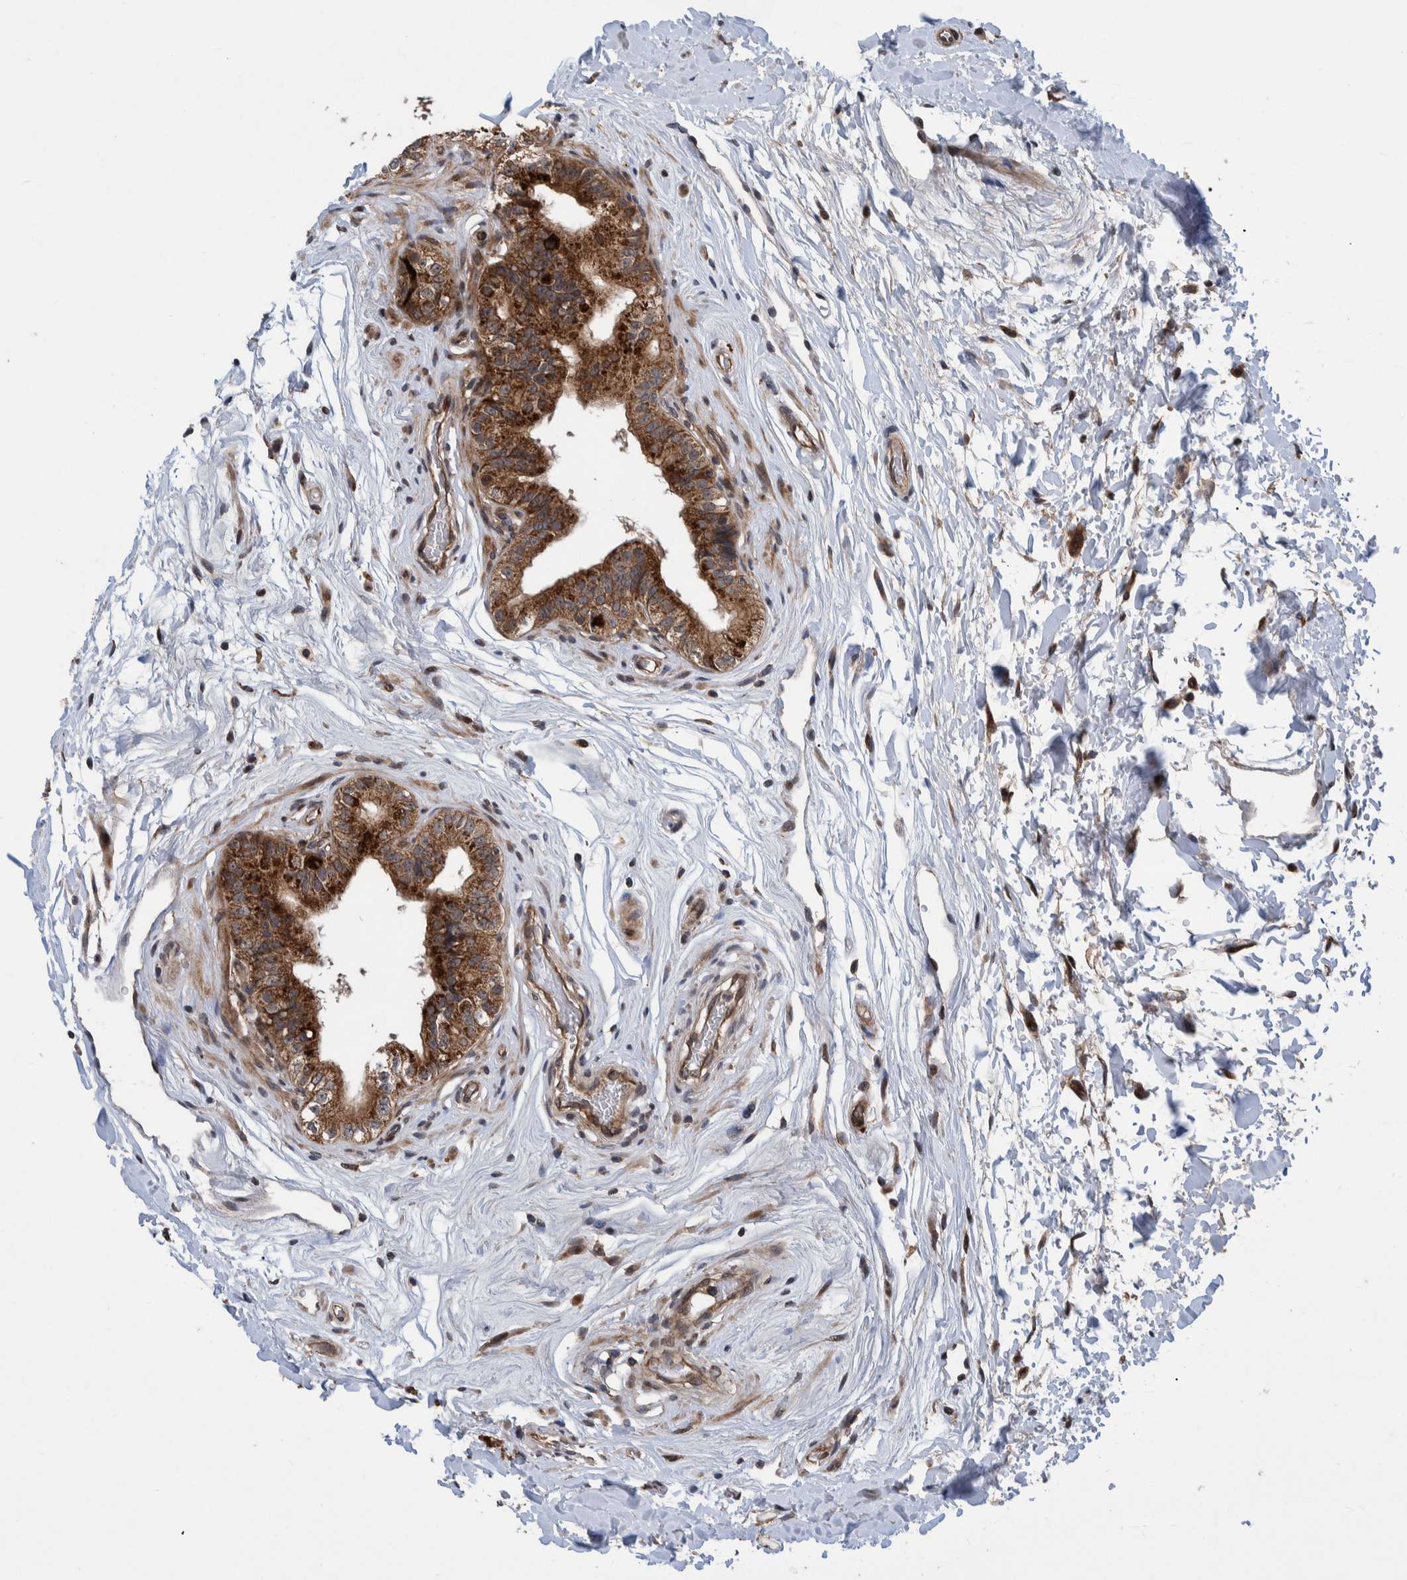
{"staining": {"intensity": "moderate", "quantity": ">75%", "location": "cytoplasmic/membranous"}, "tissue": "epididymis", "cell_type": "Glandular cells", "image_type": "normal", "snomed": [{"axis": "morphology", "description": "Normal tissue, NOS"}, {"axis": "topography", "description": "Testis"}, {"axis": "topography", "description": "Epididymis"}], "caption": "Unremarkable epididymis exhibits moderate cytoplasmic/membranous positivity in approximately >75% of glandular cells, visualized by immunohistochemistry. The staining is performed using DAB brown chromogen to label protein expression. The nuclei are counter-stained blue using hematoxylin.", "gene": "MRPS7", "patient": {"sex": "male", "age": 36}}